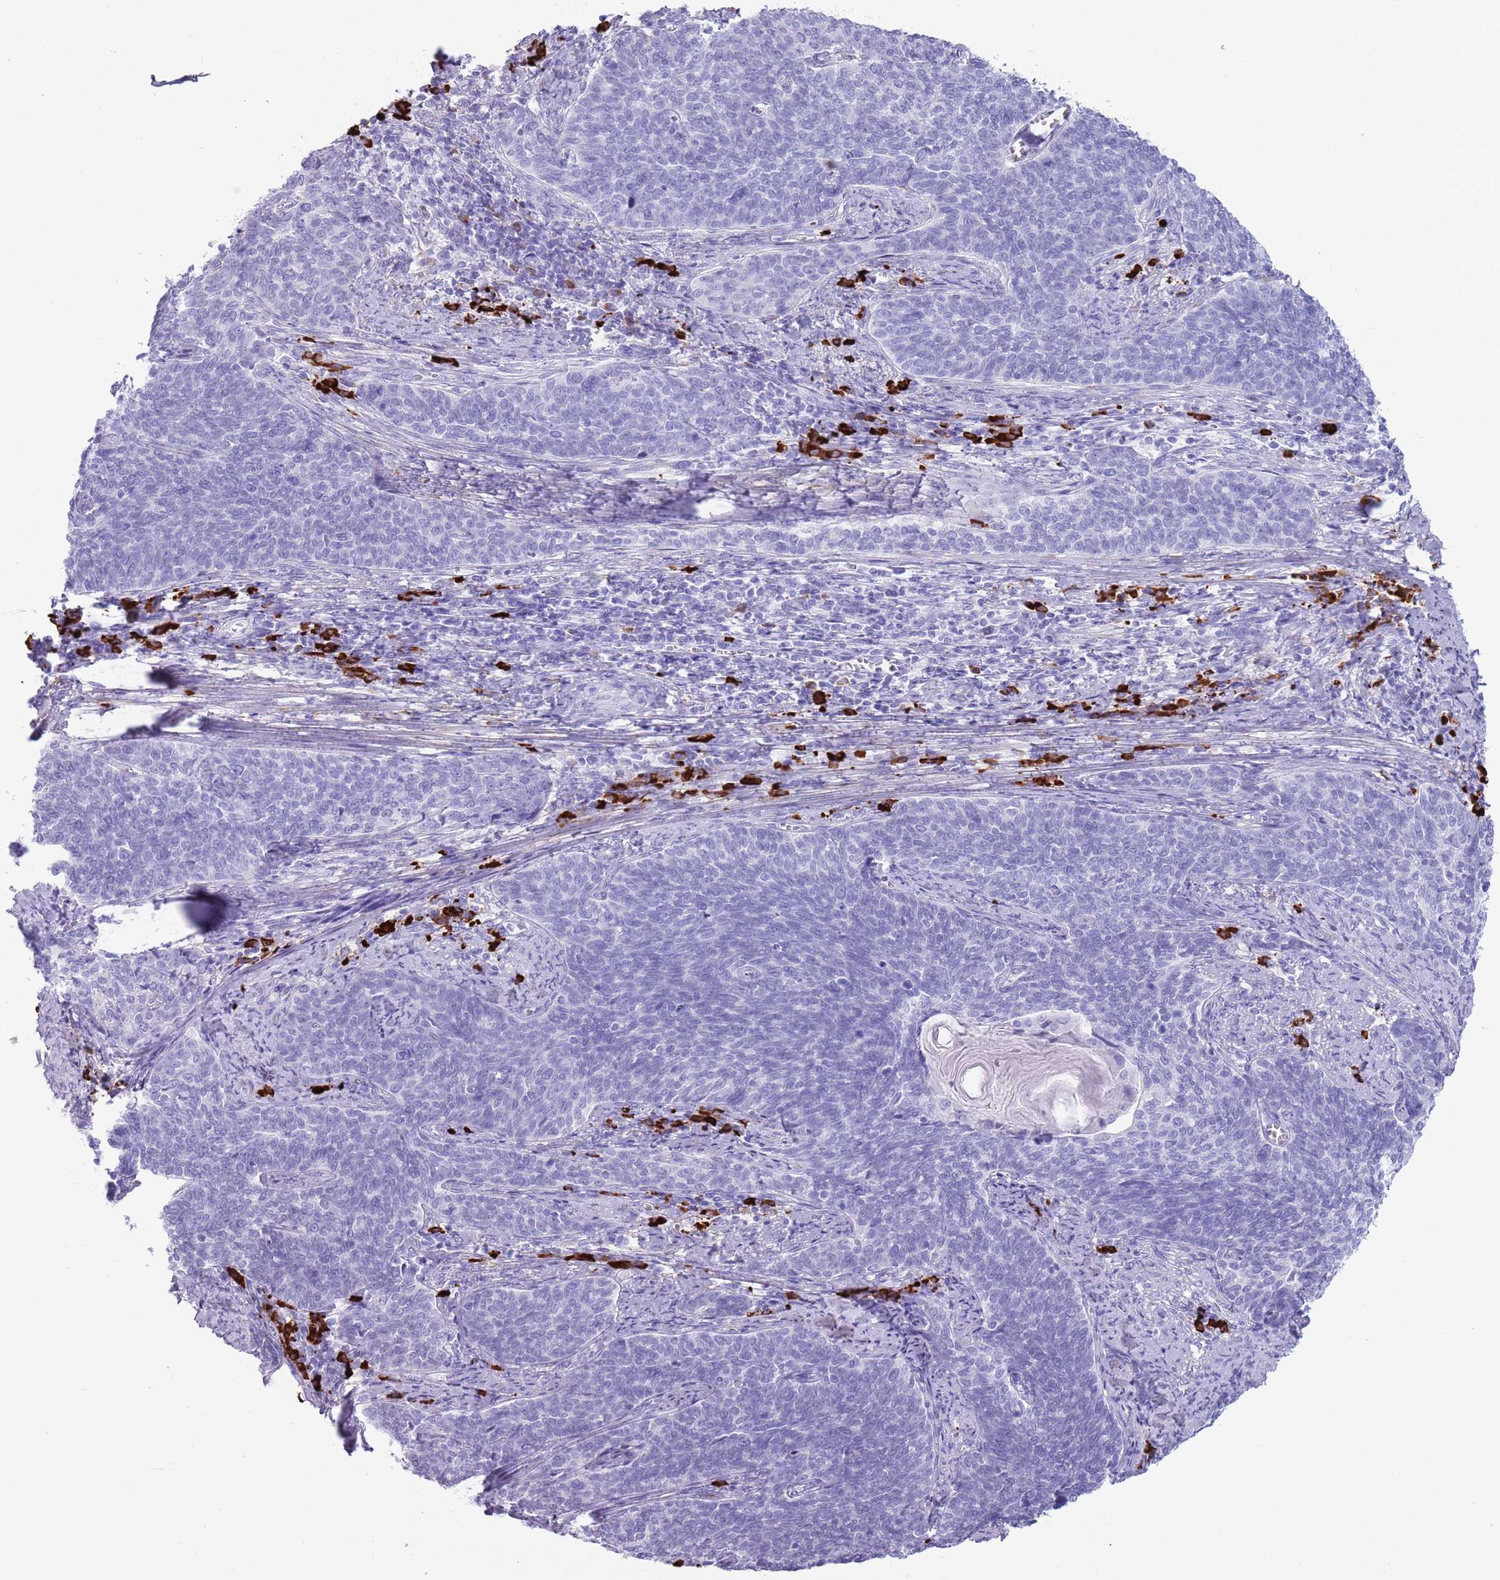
{"staining": {"intensity": "negative", "quantity": "none", "location": "none"}, "tissue": "cervical cancer", "cell_type": "Tumor cells", "image_type": "cancer", "snomed": [{"axis": "morphology", "description": "Squamous cell carcinoma, NOS"}, {"axis": "topography", "description": "Cervix"}], "caption": "This is an IHC image of squamous cell carcinoma (cervical). There is no positivity in tumor cells.", "gene": "LY6G5B", "patient": {"sex": "female", "age": 39}}